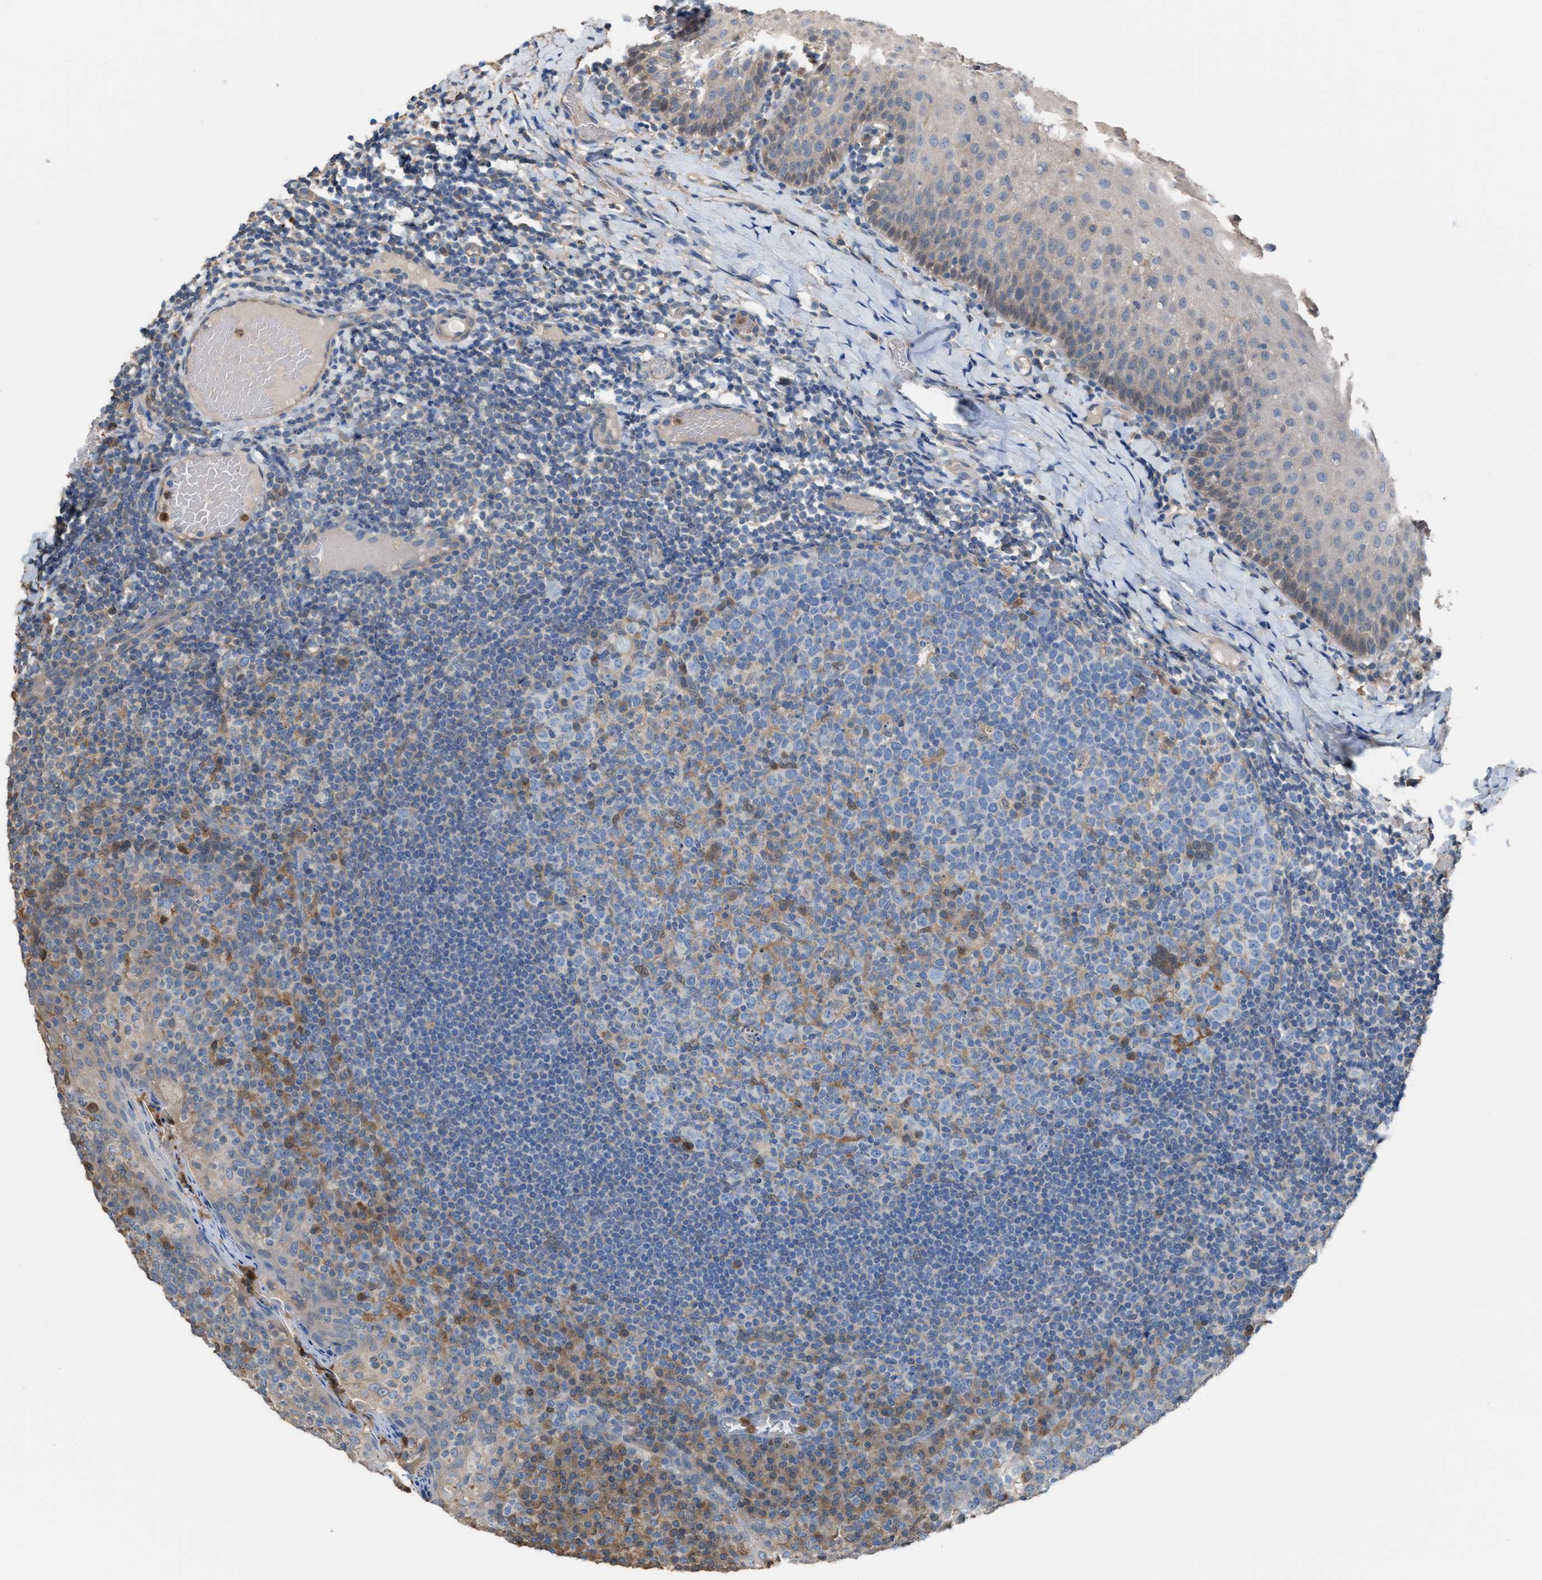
{"staining": {"intensity": "moderate", "quantity": "<25%", "location": "cytoplasmic/membranous"}, "tissue": "tonsil", "cell_type": "Germinal center cells", "image_type": "normal", "snomed": [{"axis": "morphology", "description": "Normal tissue, NOS"}, {"axis": "topography", "description": "Tonsil"}], "caption": "An immunohistochemistry (IHC) micrograph of benign tissue is shown. Protein staining in brown highlights moderate cytoplasmic/membranous positivity in tonsil within germinal center cells.", "gene": "NQO2", "patient": {"sex": "female", "age": 19}}